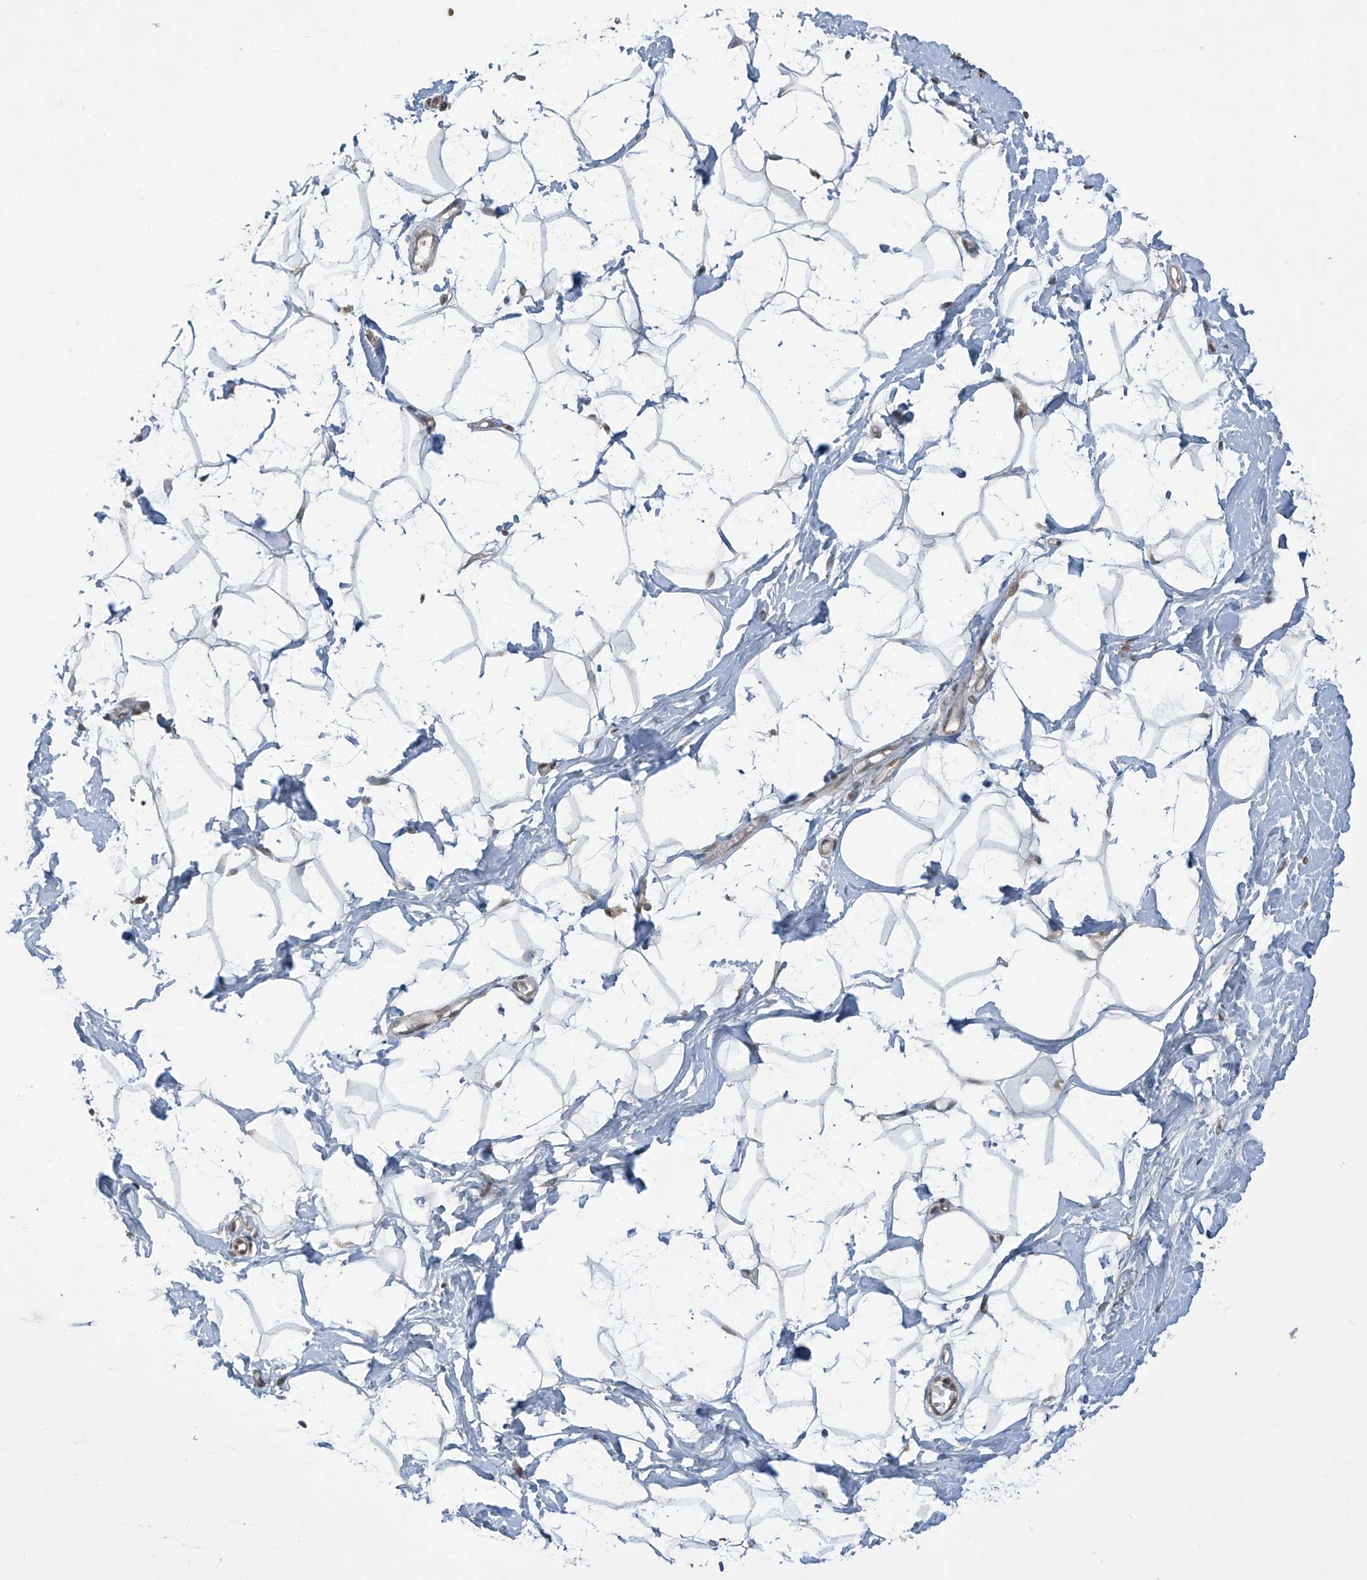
{"staining": {"intensity": "moderate", "quantity": "<25%", "location": "cytoplasmic/membranous,nuclear"}, "tissue": "breast", "cell_type": "Adipocytes", "image_type": "normal", "snomed": [{"axis": "morphology", "description": "Normal tissue, NOS"}, {"axis": "topography", "description": "Breast"}], "caption": "Protein staining of unremarkable breast exhibits moderate cytoplasmic/membranous,nuclear positivity in about <25% of adipocytes.", "gene": "LCOR", "patient": {"sex": "female", "age": 26}}